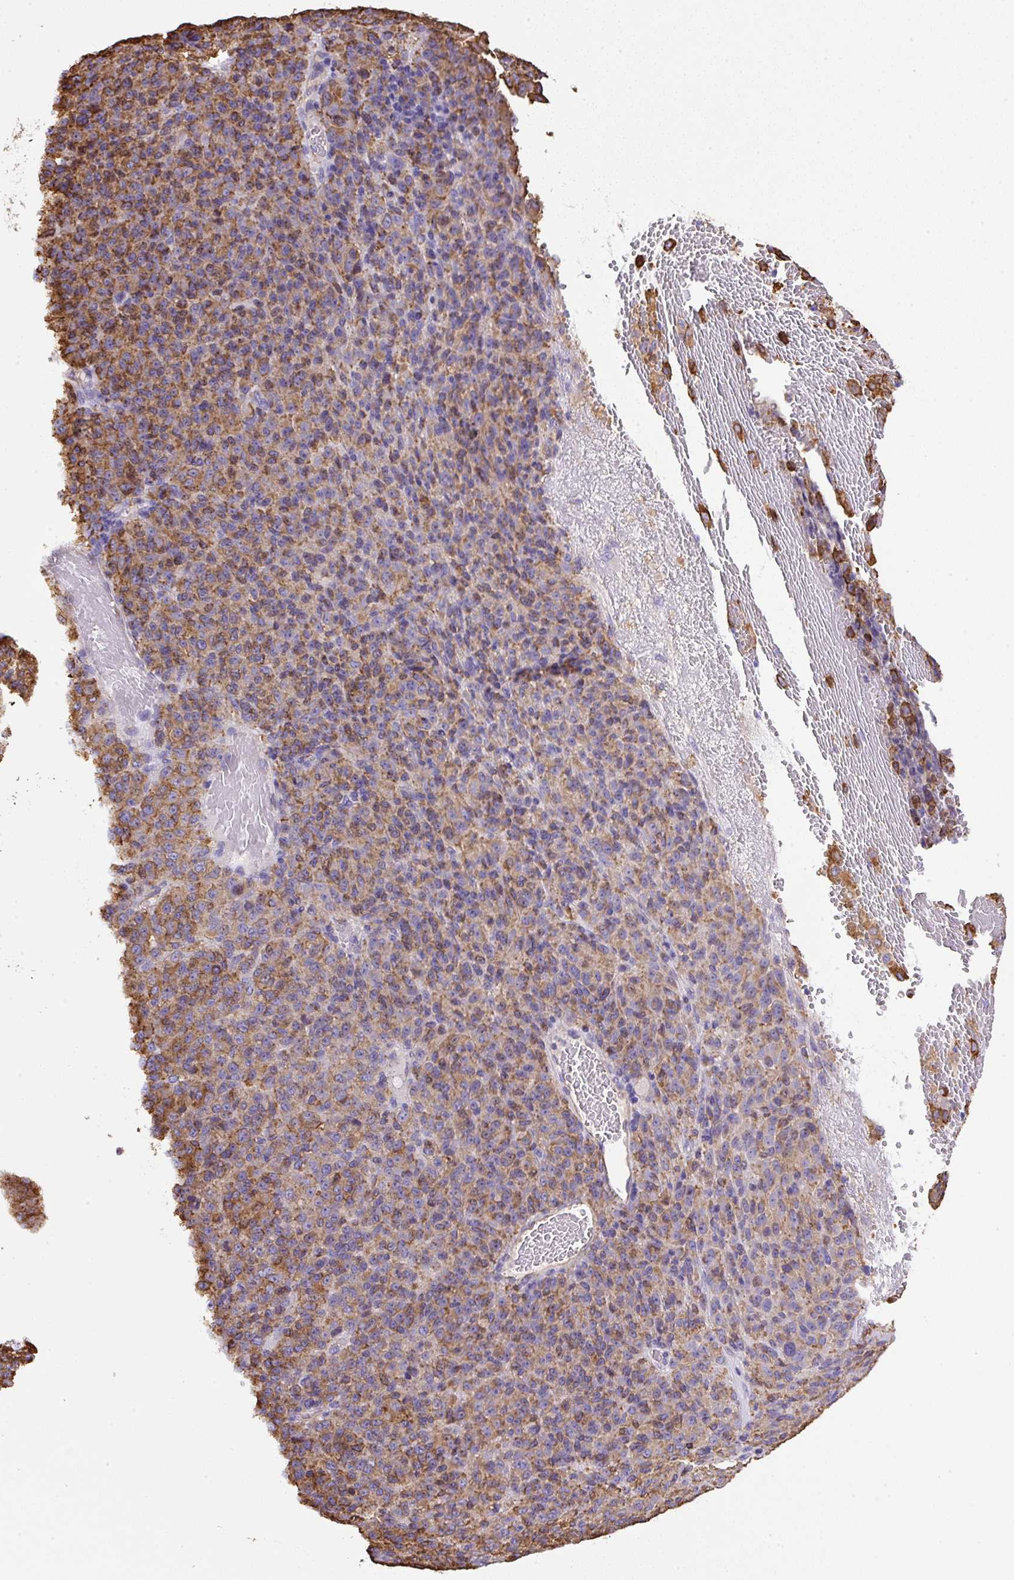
{"staining": {"intensity": "moderate", "quantity": ">75%", "location": "cytoplasmic/membranous"}, "tissue": "melanoma", "cell_type": "Tumor cells", "image_type": "cancer", "snomed": [{"axis": "morphology", "description": "Malignant melanoma, Metastatic site"}, {"axis": "topography", "description": "Brain"}], "caption": "A medium amount of moderate cytoplasmic/membranous positivity is present in about >75% of tumor cells in melanoma tissue.", "gene": "MAGEB5", "patient": {"sex": "female", "age": 56}}